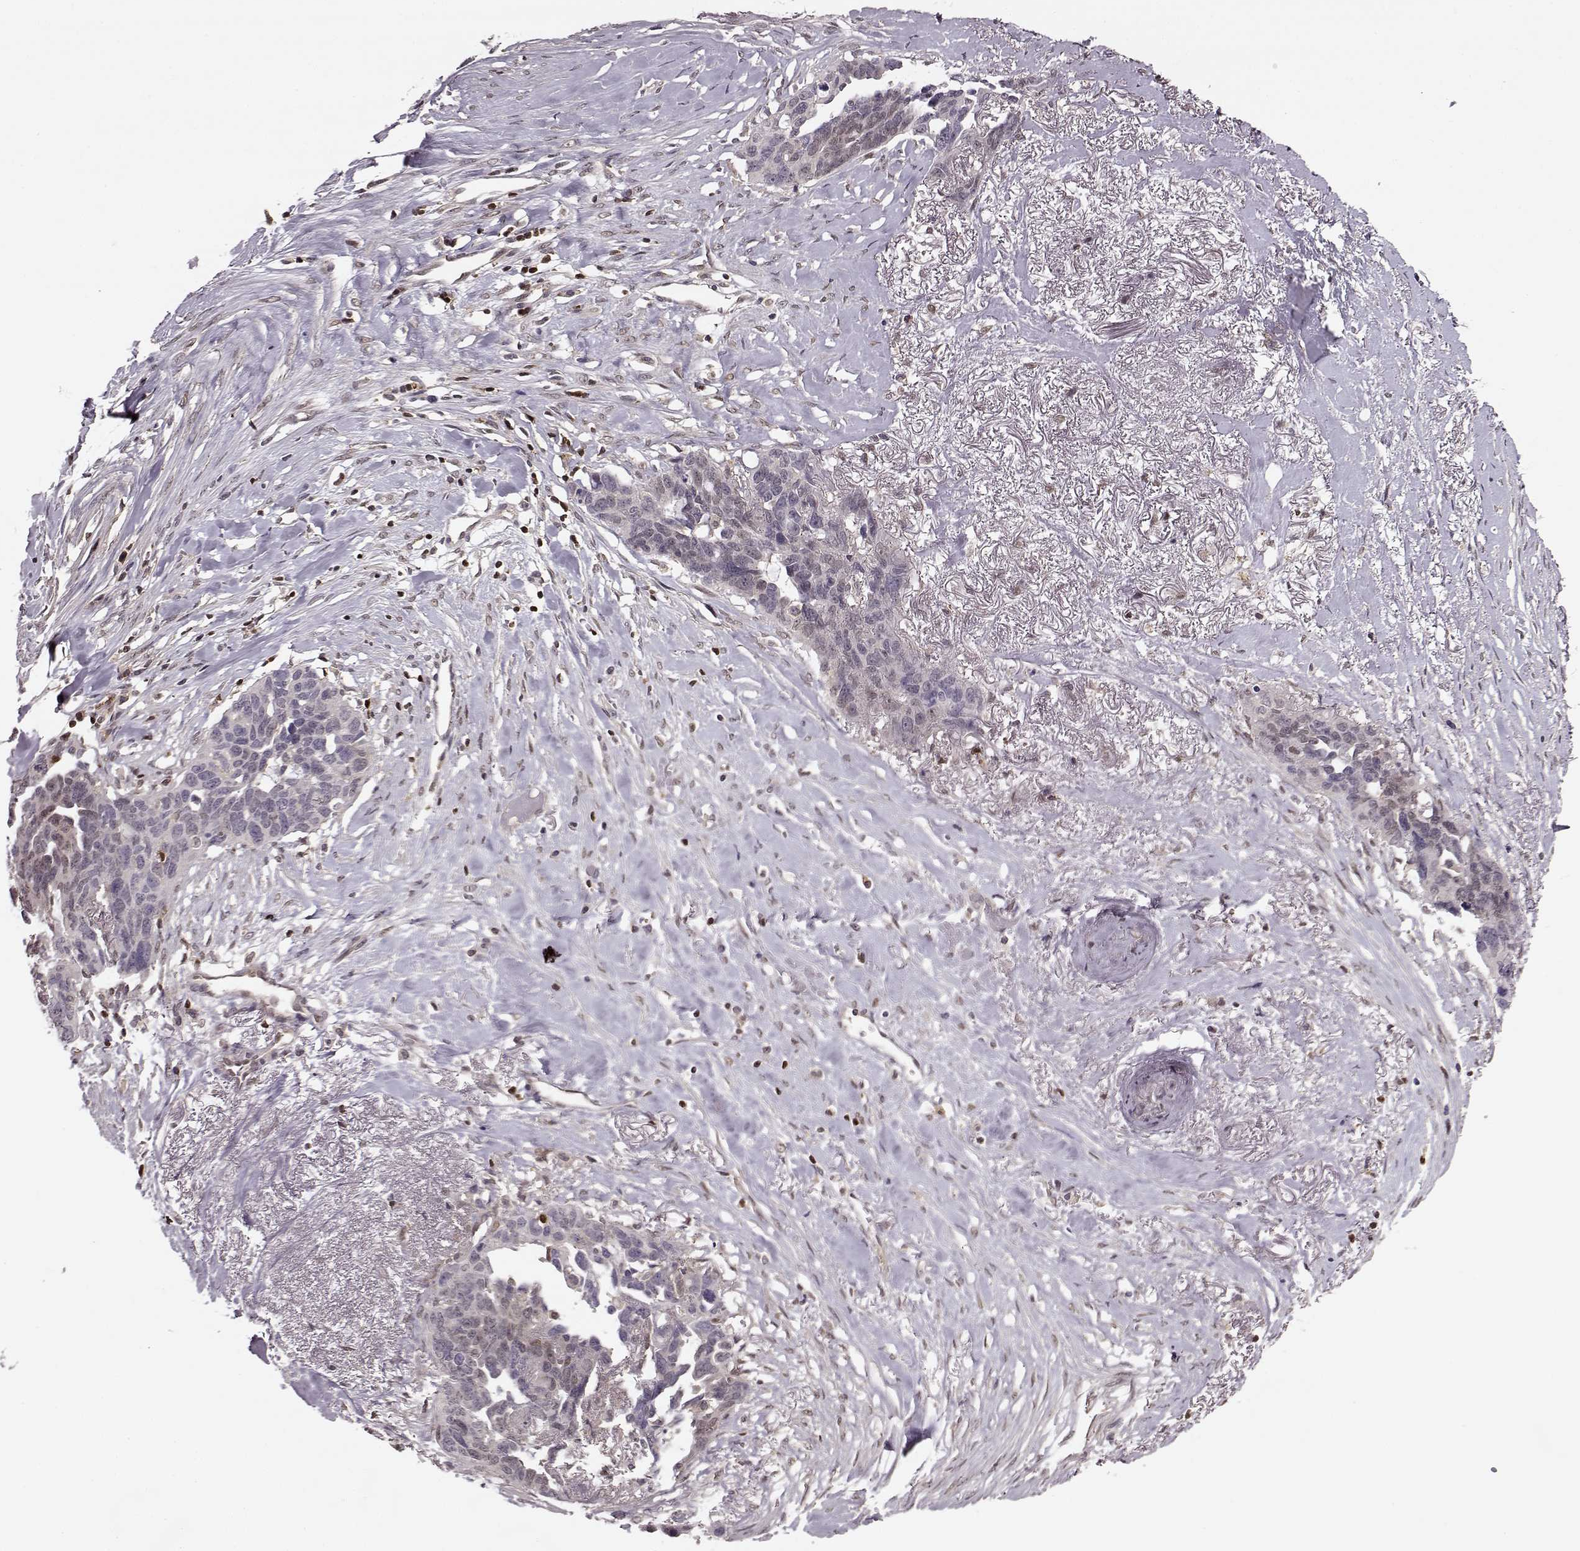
{"staining": {"intensity": "negative", "quantity": "none", "location": "none"}, "tissue": "ovarian cancer", "cell_type": "Tumor cells", "image_type": "cancer", "snomed": [{"axis": "morphology", "description": "Cystadenocarcinoma, serous, NOS"}, {"axis": "topography", "description": "Ovary"}], "caption": "Immunohistochemistry histopathology image of human ovarian serous cystadenocarcinoma stained for a protein (brown), which reveals no staining in tumor cells.", "gene": "MFSD1", "patient": {"sex": "female", "age": 69}}